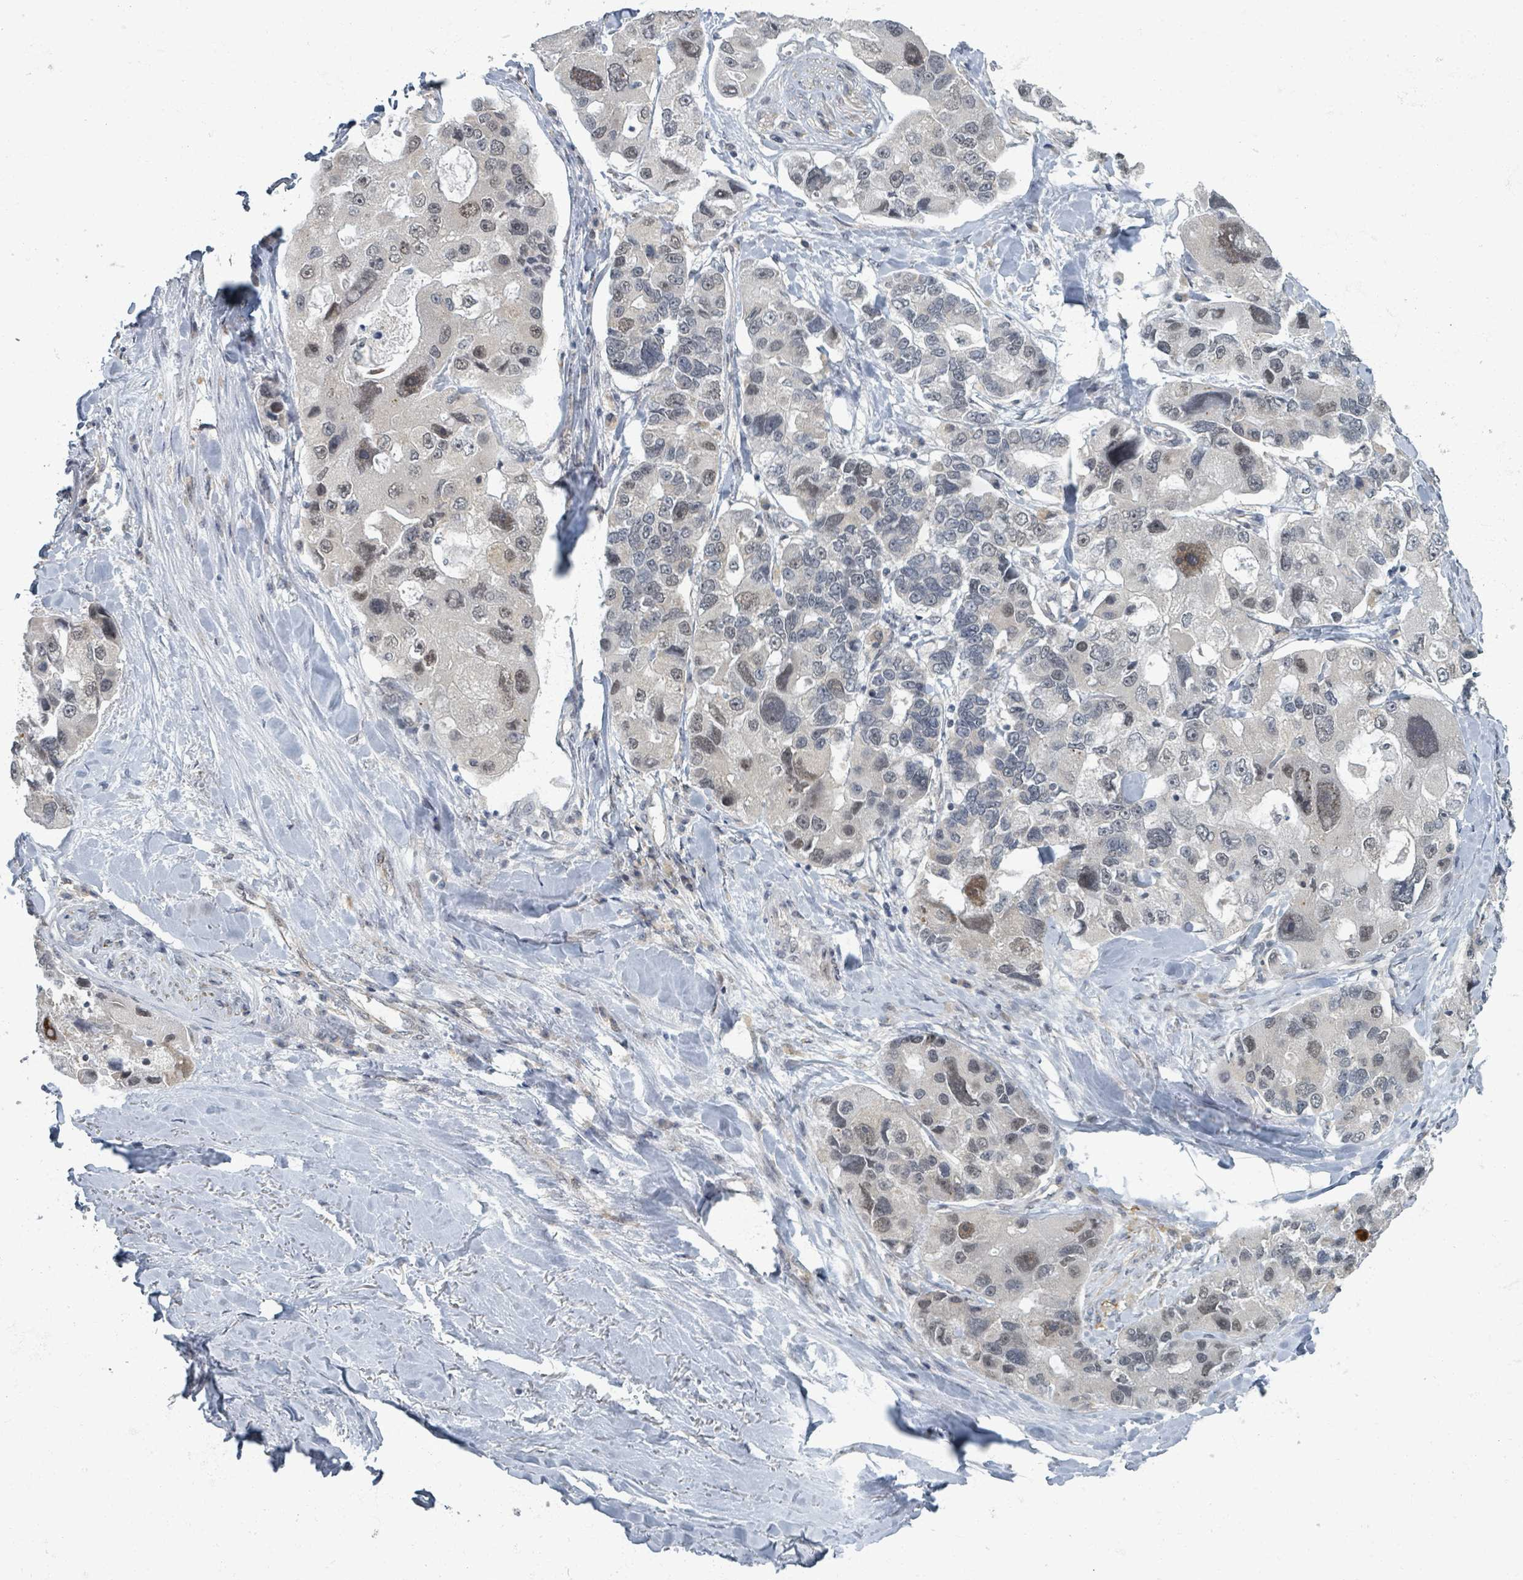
{"staining": {"intensity": "weak", "quantity": "25%-75%", "location": "nuclear"}, "tissue": "lung cancer", "cell_type": "Tumor cells", "image_type": "cancer", "snomed": [{"axis": "morphology", "description": "Adenocarcinoma, NOS"}, {"axis": "topography", "description": "Lung"}], "caption": "Immunohistochemistry (DAB) staining of human adenocarcinoma (lung) displays weak nuclear protein expression in about 25%-75% of tumor cells. The staining was performed using DAB, with brown indicating positive protein expression. Nuclei are stained blue with hematoxylin.", "gene": "INTS15", "patient": {"sex": "female", "age": 54}}